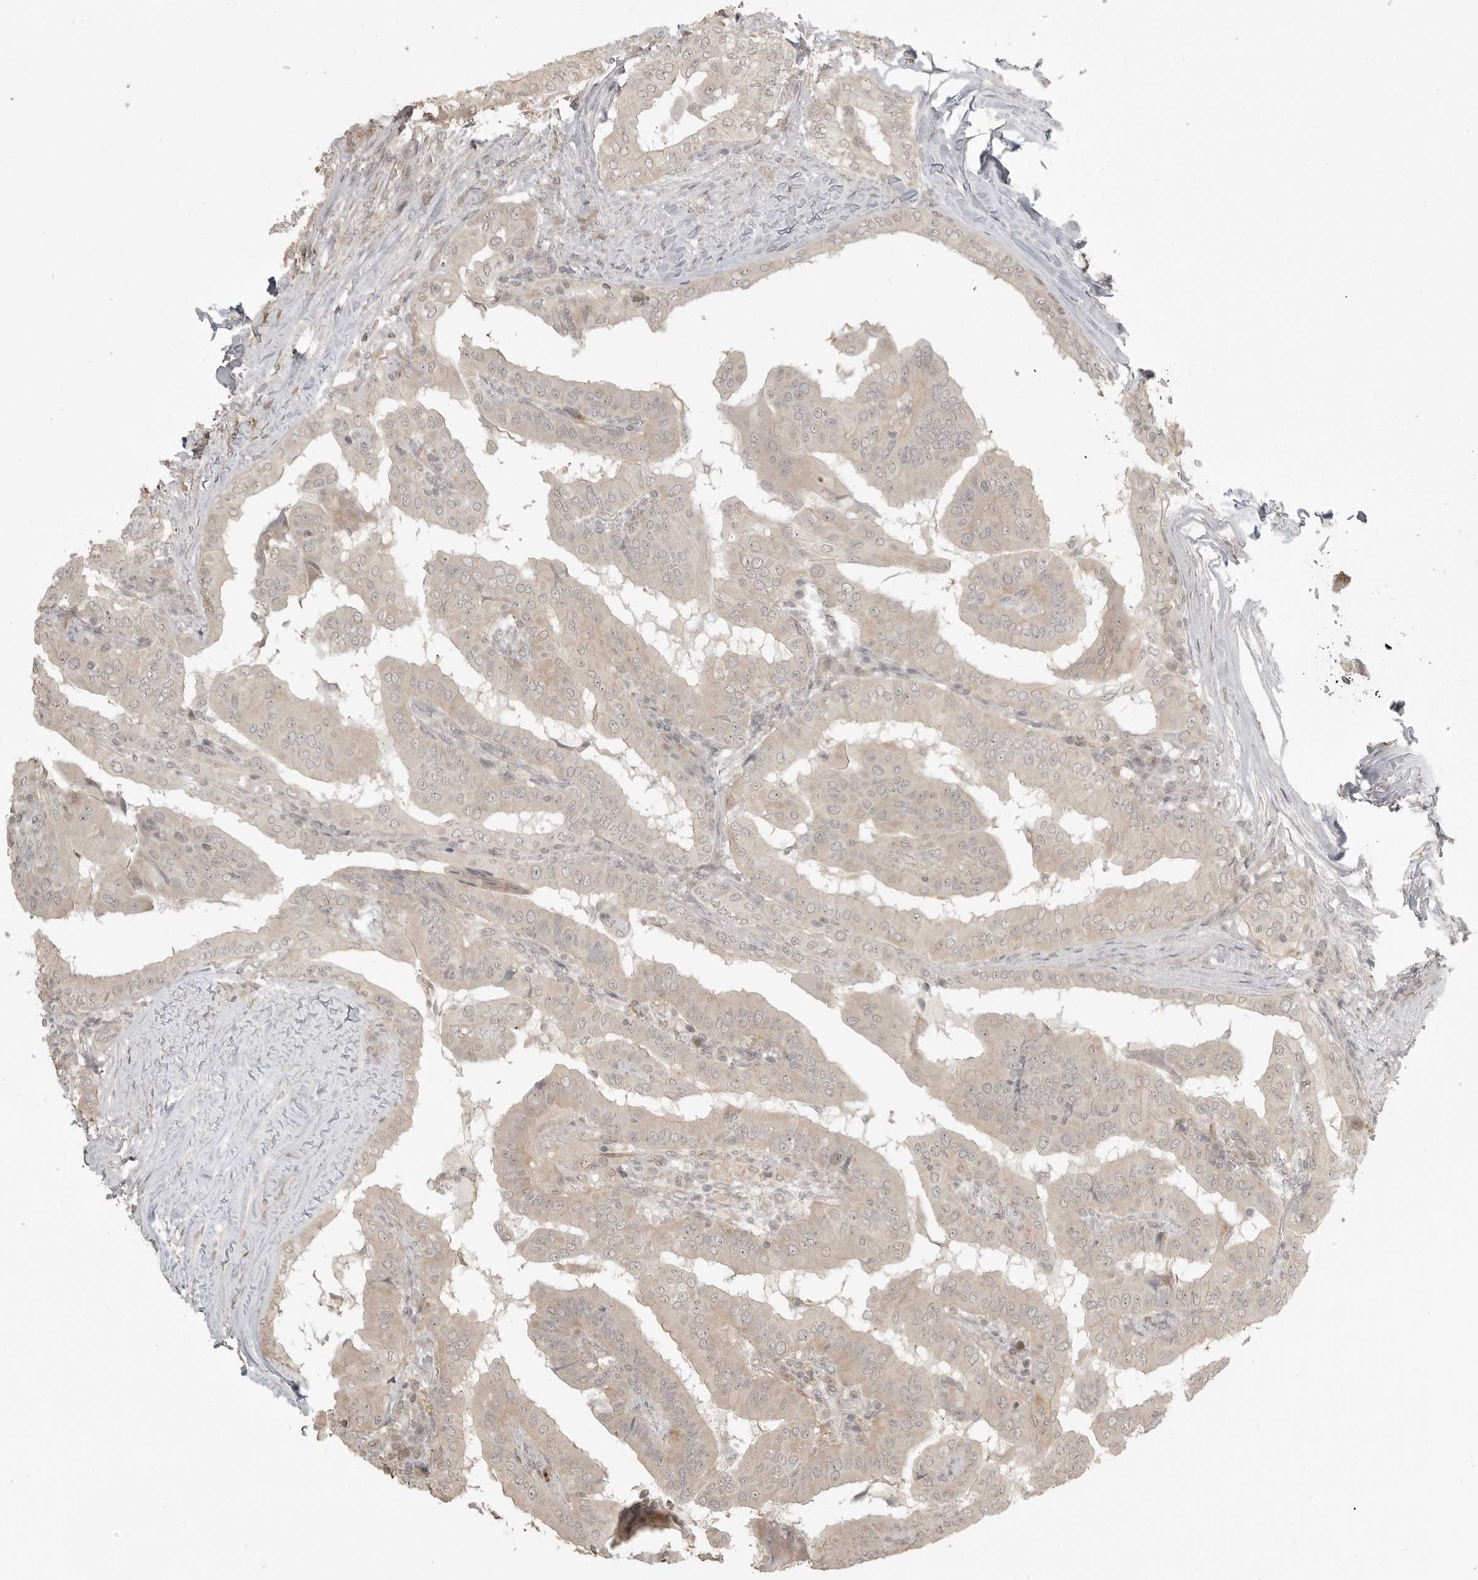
{"staining": {"intensity": "negative", "quantity": "none", "location": "none"}, "tissue": "thyroid cancer", "cell_type": "Tumor cells", "image_type": "cancer", "snomed": [{"axis": "morphology", "description": "Papillary adenocarcinoma, NOS"}, {"axis": "topography", "description": "Thyroid gland"}], "caption": "Immunohistochemical staining of human papillary adenocarcinoma (thyroid) exhibits no significant positivity in tumor cells.", "gene": "SMG8", "patient": {"sex": "male", "age": 33}}